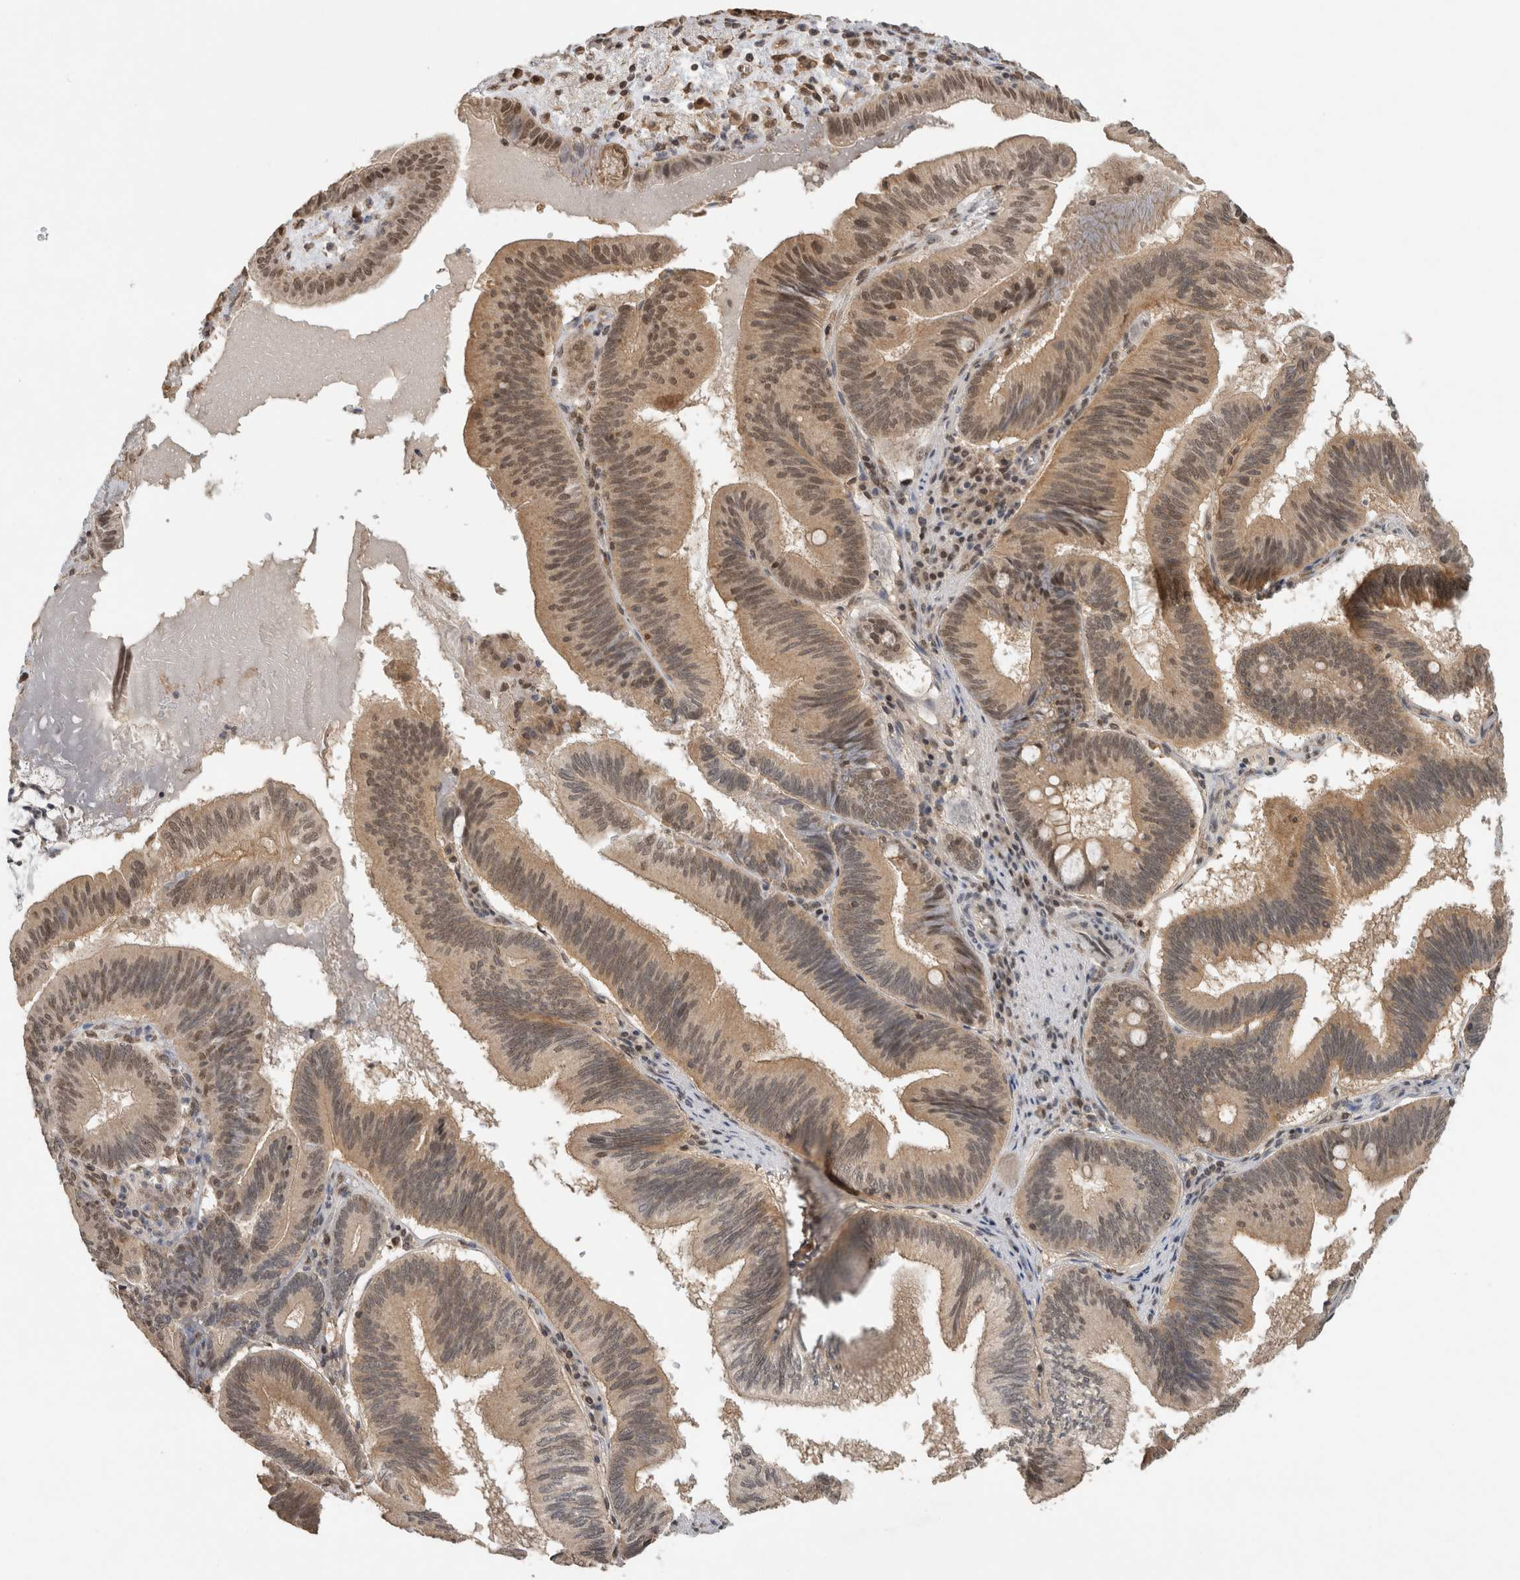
{"staining": {"intensity": "weak", "quantity": "25%-75%", "location": "cytoplasmic/membranous,nuclear"}, "tissue": "pancreatic cancer", "cell_type": "Tumor cells", "image_type": "cancer", "snomed": [{"axis": "morphology", "description": "Adenocarcinoma, NOS"}, {"axis": "topography", "description": "Pancreas"}], "caption": "Adenocarcinoma (pancreatic) stained with a brown dye displays weak cytoplasmic/membranous and nuclear positive staining in approximately 25%-75% of tumor cells.", "gene": "C1orf21", "patient": {"sex": "male", "age": 82}}